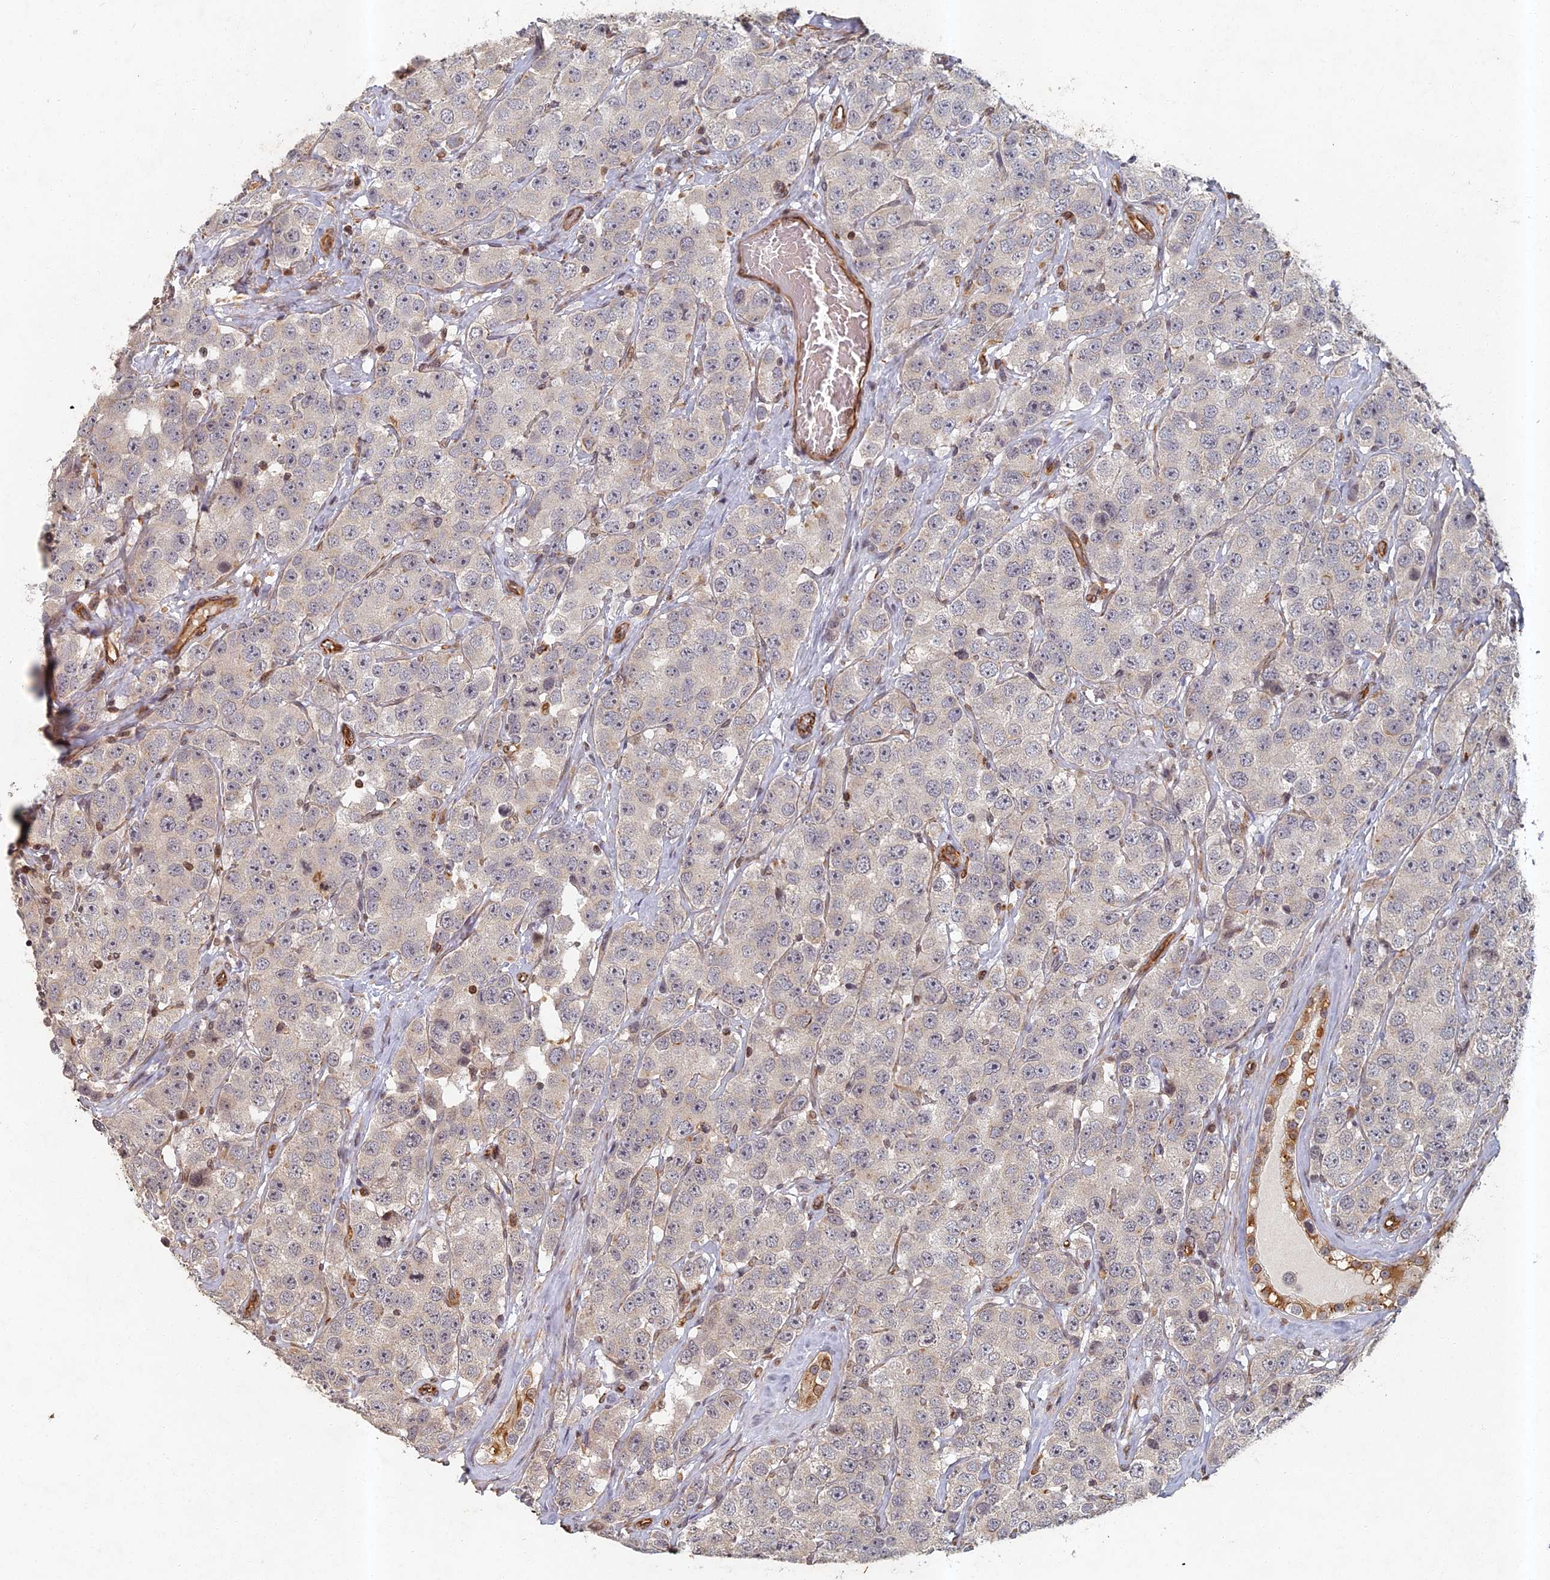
{"staining": {"intensity": "negative", "quantity": "none", "location": "none"}, "tissue": "testis cancer", "cell_type": "Tumor cells", "image_type": "cancer", "snomed": [{"axis": "morphology", "description": "Seminoma, NOS"}, {"axis": "topography", "description": "Testis"}], "caption": "Histopathology image shows no significant protein expression in tumor cells of seminoma (testis).", "gene": "ABCB10", "patient": {"sex": "male", "age": 28}}